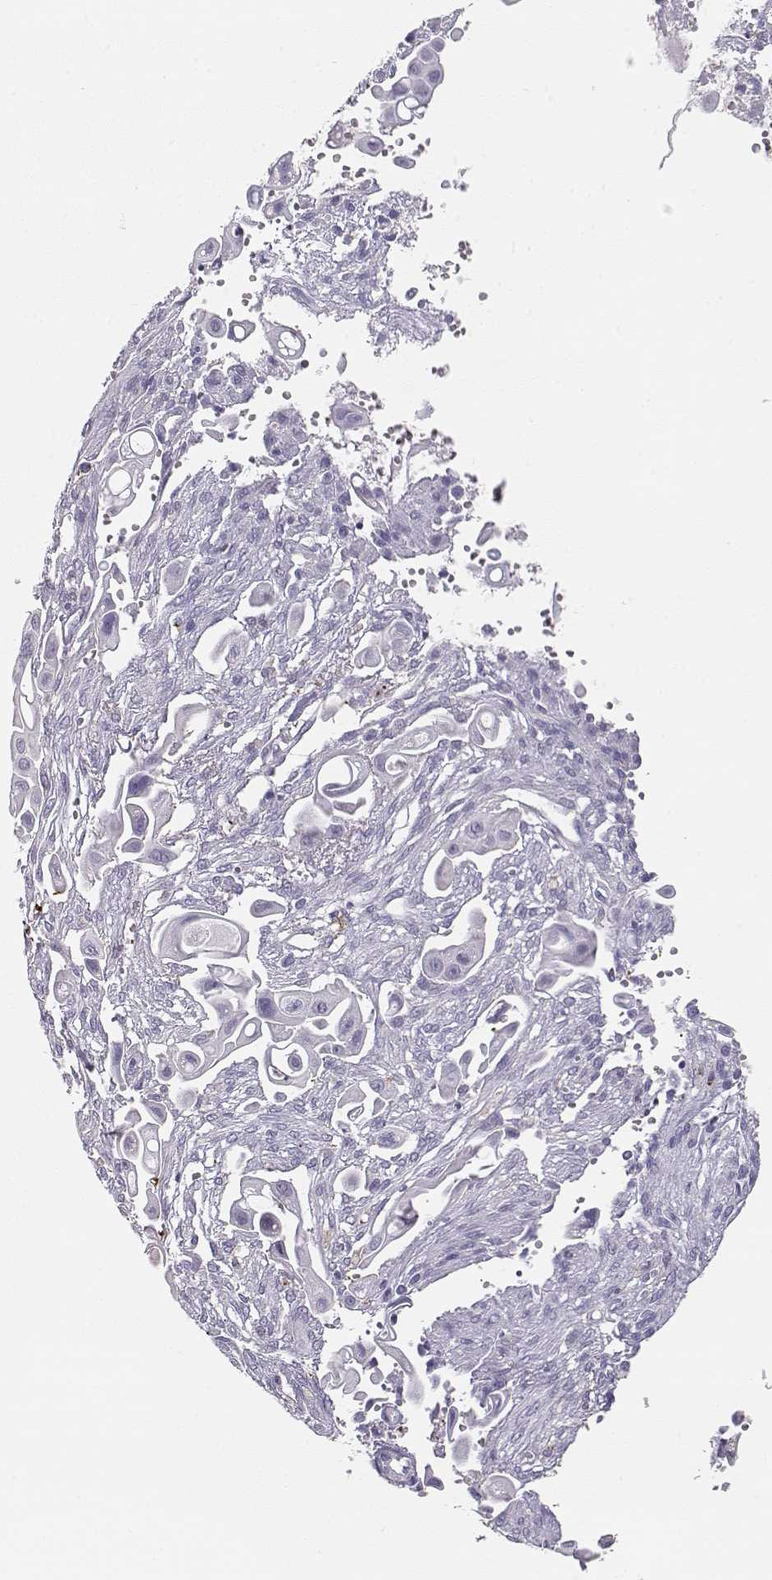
{"staining": {"intensity": "negative", "quantity": "none", "location": "none"}, "tissue": "pancreatic cancer", "cell_type": "Tumor cells", "image_type": "cancer", "snomed": [{"axis": "morphology", "description": "Adenocarcinoma, NOS"}, {"axis": "topography", "description": "Pancreas"}], "caption": "The IHC photomicrograph has no significant expression in tumor cells of pancreatic adenocarcinoma tissue.", "gene": "NUTM1", "patient": {"sex": "male", "age": 50}}